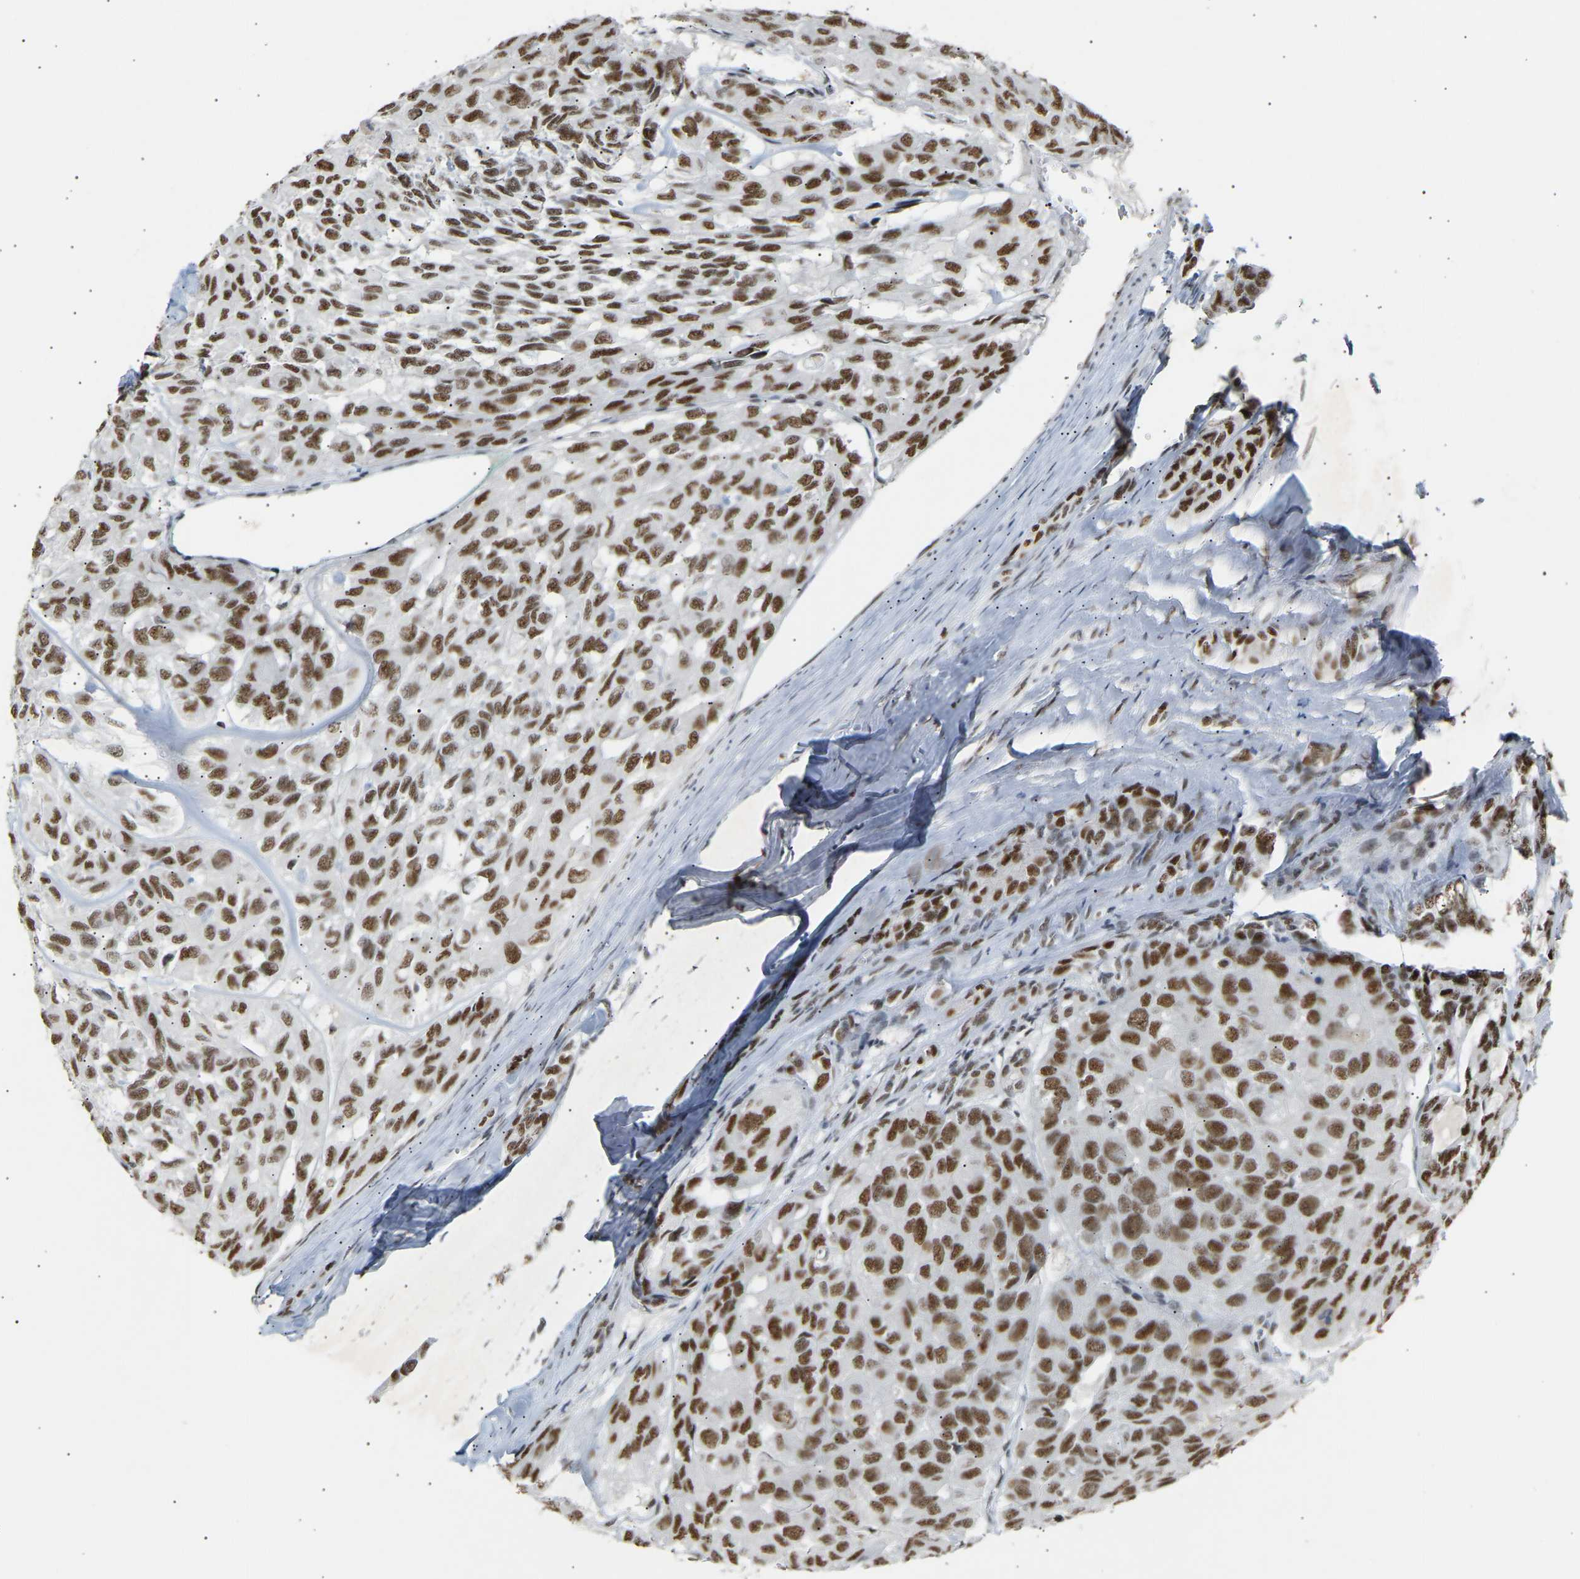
{"staining": {"intensity": "strong", "quantity": ">75%", "location": "nuclear"}, "tissue": "head and neck cancer", "cell_type": "Tumor cells", "image_type": "cancer", "snomed": [{"axis": "morphology", "description": "Adenocarcinoma, NOS"}, {"axis": "topography", "description": "Salivary gland, NOS"}, {"axis": "topography", "description": "Head-Neck"}], "caption": "This micrograph reveals immunohistochemistry staining of head and neck cancer (adenocarcinoma), with high strong nuclear staining in approximately >75% of tumor cells.", "gene": "NELFB", "patient": {"sex": "female", "age": 76}}